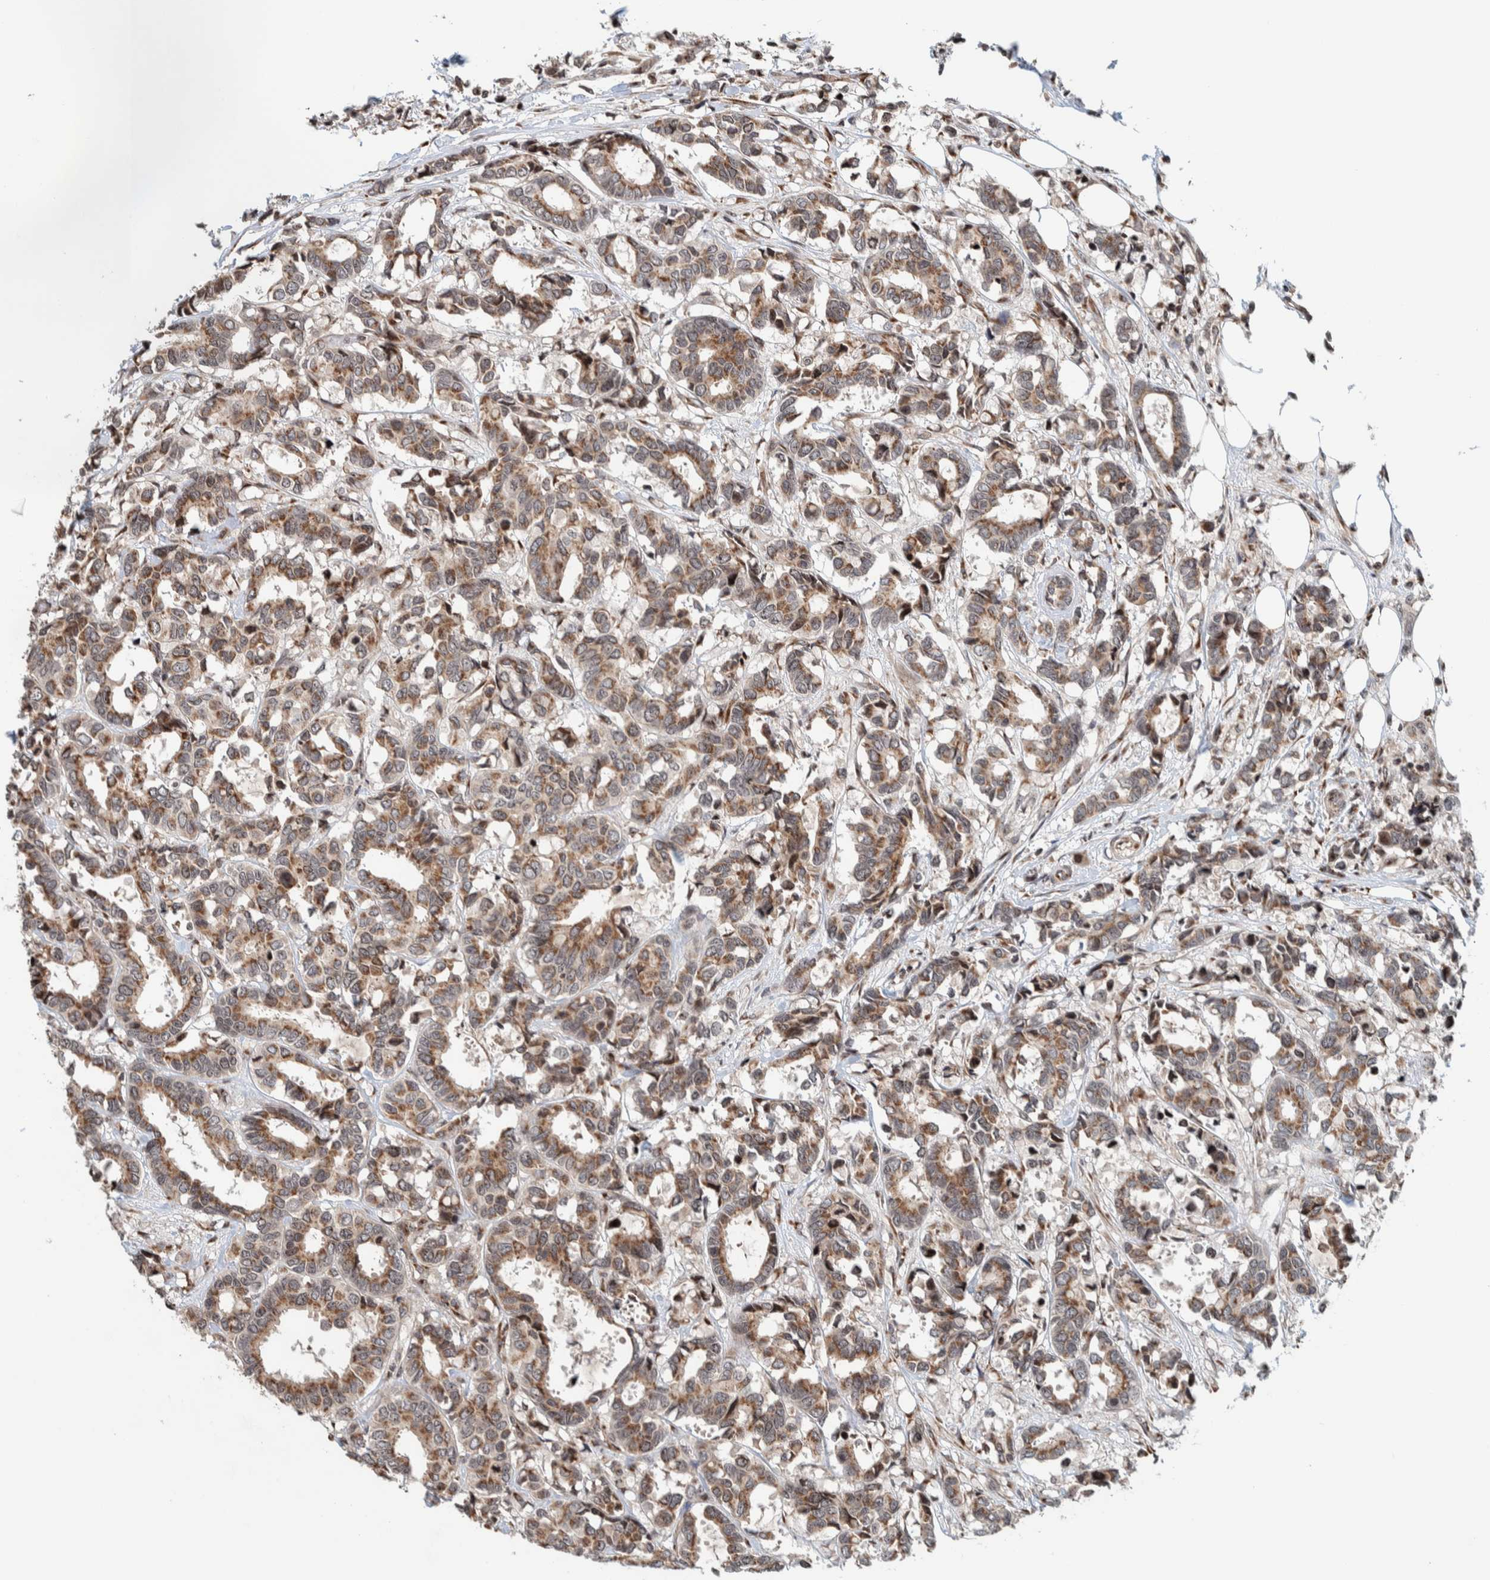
{"staining": {"intensity": "moderate", "quantity": ">75%", "location": "cytoplasmic/membranous"}, "tissue": "breast cancer", "cell_type": "Tumor cells", "image_type": "cancer", "snomed": [{"axis": "morphology", "description": "Duct carcinoma"}, {"axis": "topography", "description": "Breast"}], "caption": "IHC of intraductal carcinoma (breast) demonstrates medium levels of moderate cytoplasmic/membranous staining in about >75% of tumor cells.", "gene": "CCDC182", "patient": {"sex": "female", "age": 87}}